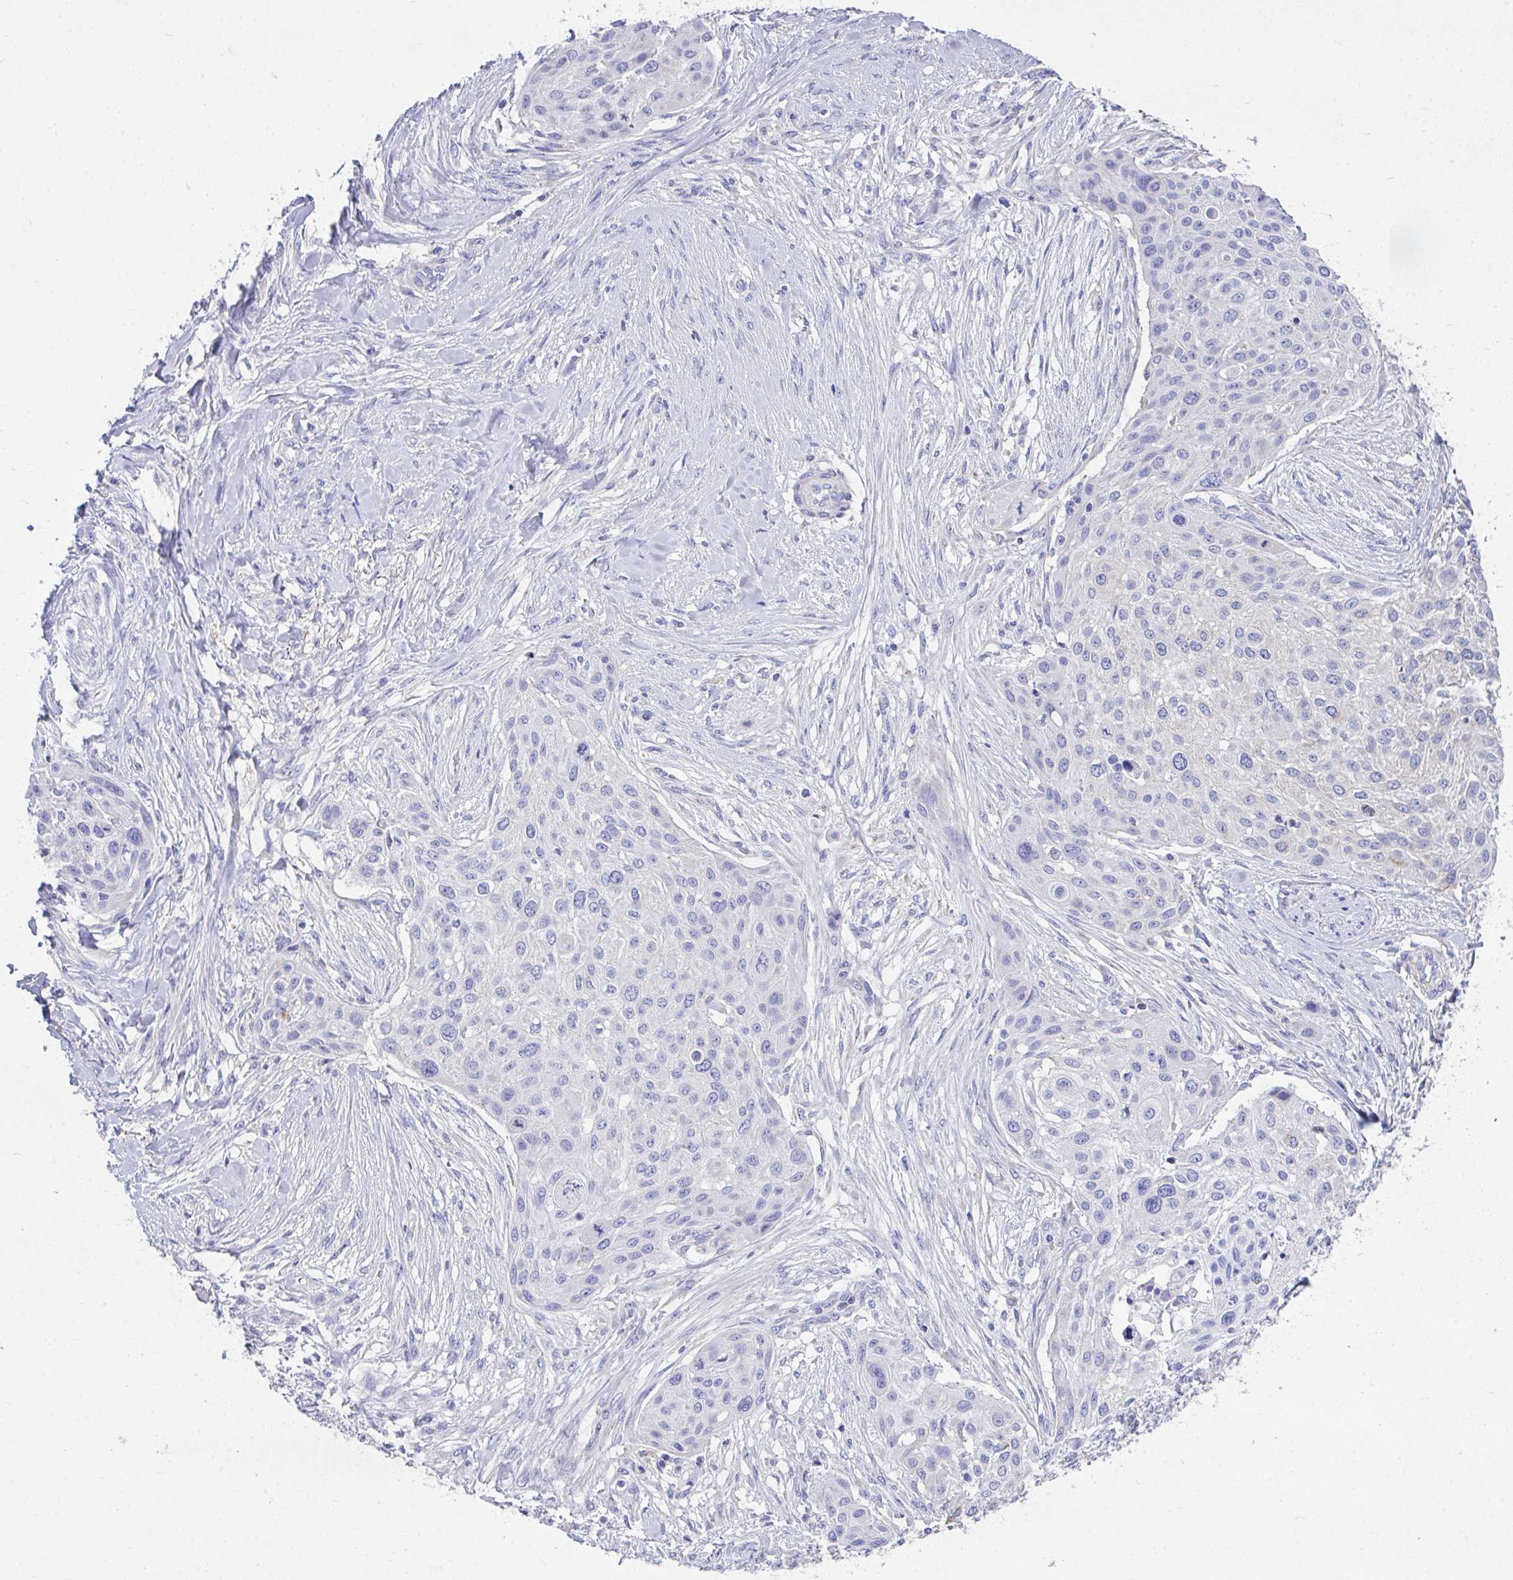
{"staining": {"intensity": "negative", "quantity": "none", "location": "none"}, "tissue": "skin cancer", "cell_type": "Tumor cells", "image_type": "cancer", "snomed": [{"axis": "morphology", "description": "Squamous cell carcinoma, NOS"}, {"axis": "topography", "description": "Skin"}], "caption": "DAB (3,3'-diaminobenzidine) immunohistochemical staining of squamous cell carcinoma (skin) demonstrates no significant expression in tumor cells.", "gene": "COA5", "patient": {"sex": "female", "age": 87}}